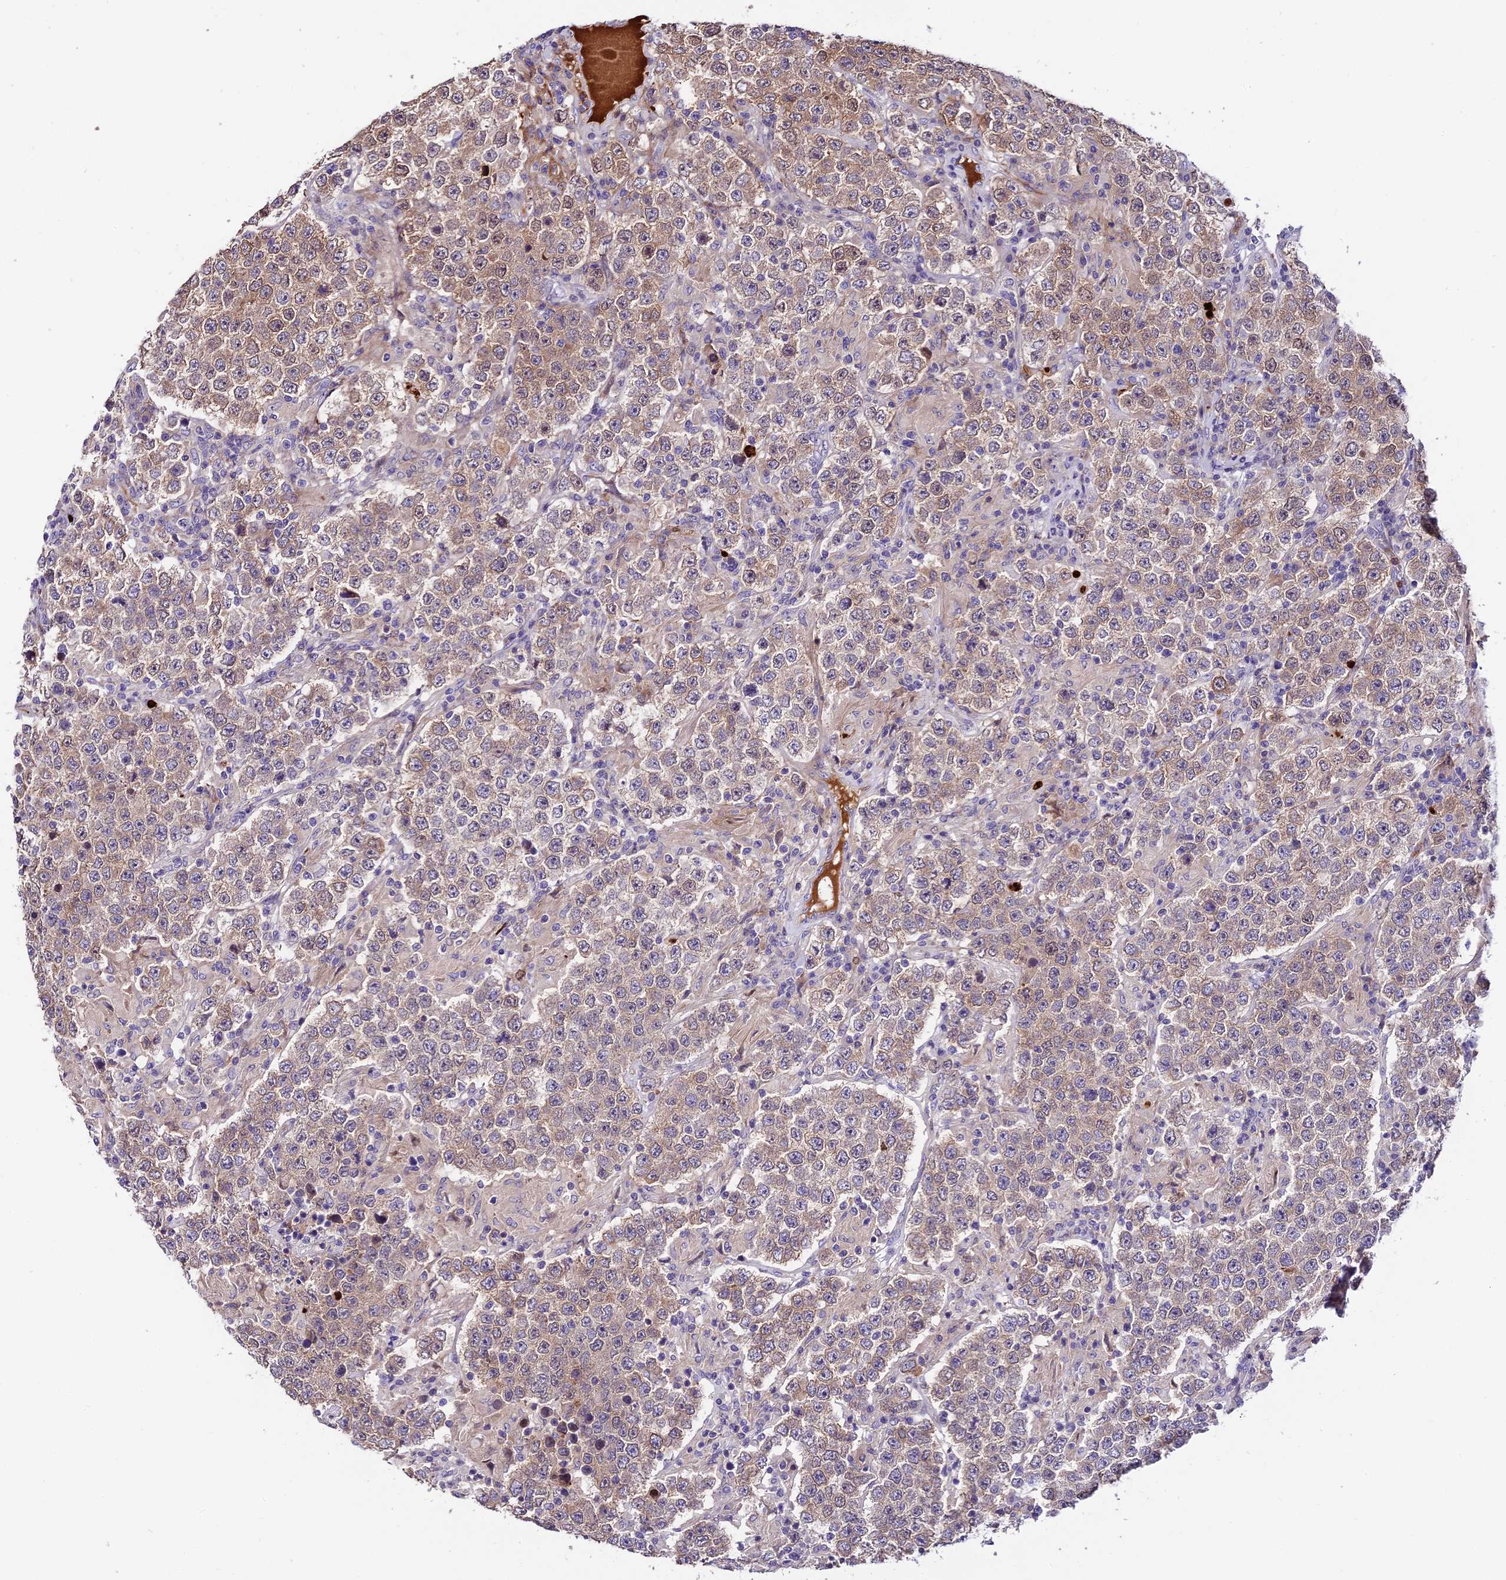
{"staining": {"intensity": "moderate", "quantity": "25%-75%", "location": "cytoplasmic/membranous"}, "tissue": "testis cancer", "cell_type": "Tumor cells", "image_type": "cancer", "snomed": [{"axis": "morphology", "description": "Normal tissue, NOS"}, {"axis": "morphology", "description": "Urothelial carcinoma, High grade"}, {"axis": "morphology", "description": "Seminoma, NOS"}, {"axis": "morphology", "description": "Carcinoma, Embryonal, NOS"}, {"axis": "topography", "description": "Urinary bladder"}, {"axis": "topography", "description": "Testis"}], "caption": "Protein expression analysis of human testis urothelial carcinoma (high-grade) reveals moderate cytoplasmic/membranous expression in approximately 25%-75% of tumor cells.", "gene": "MAP3K7CL", "patient": {"sex": "male", "age": 41}}